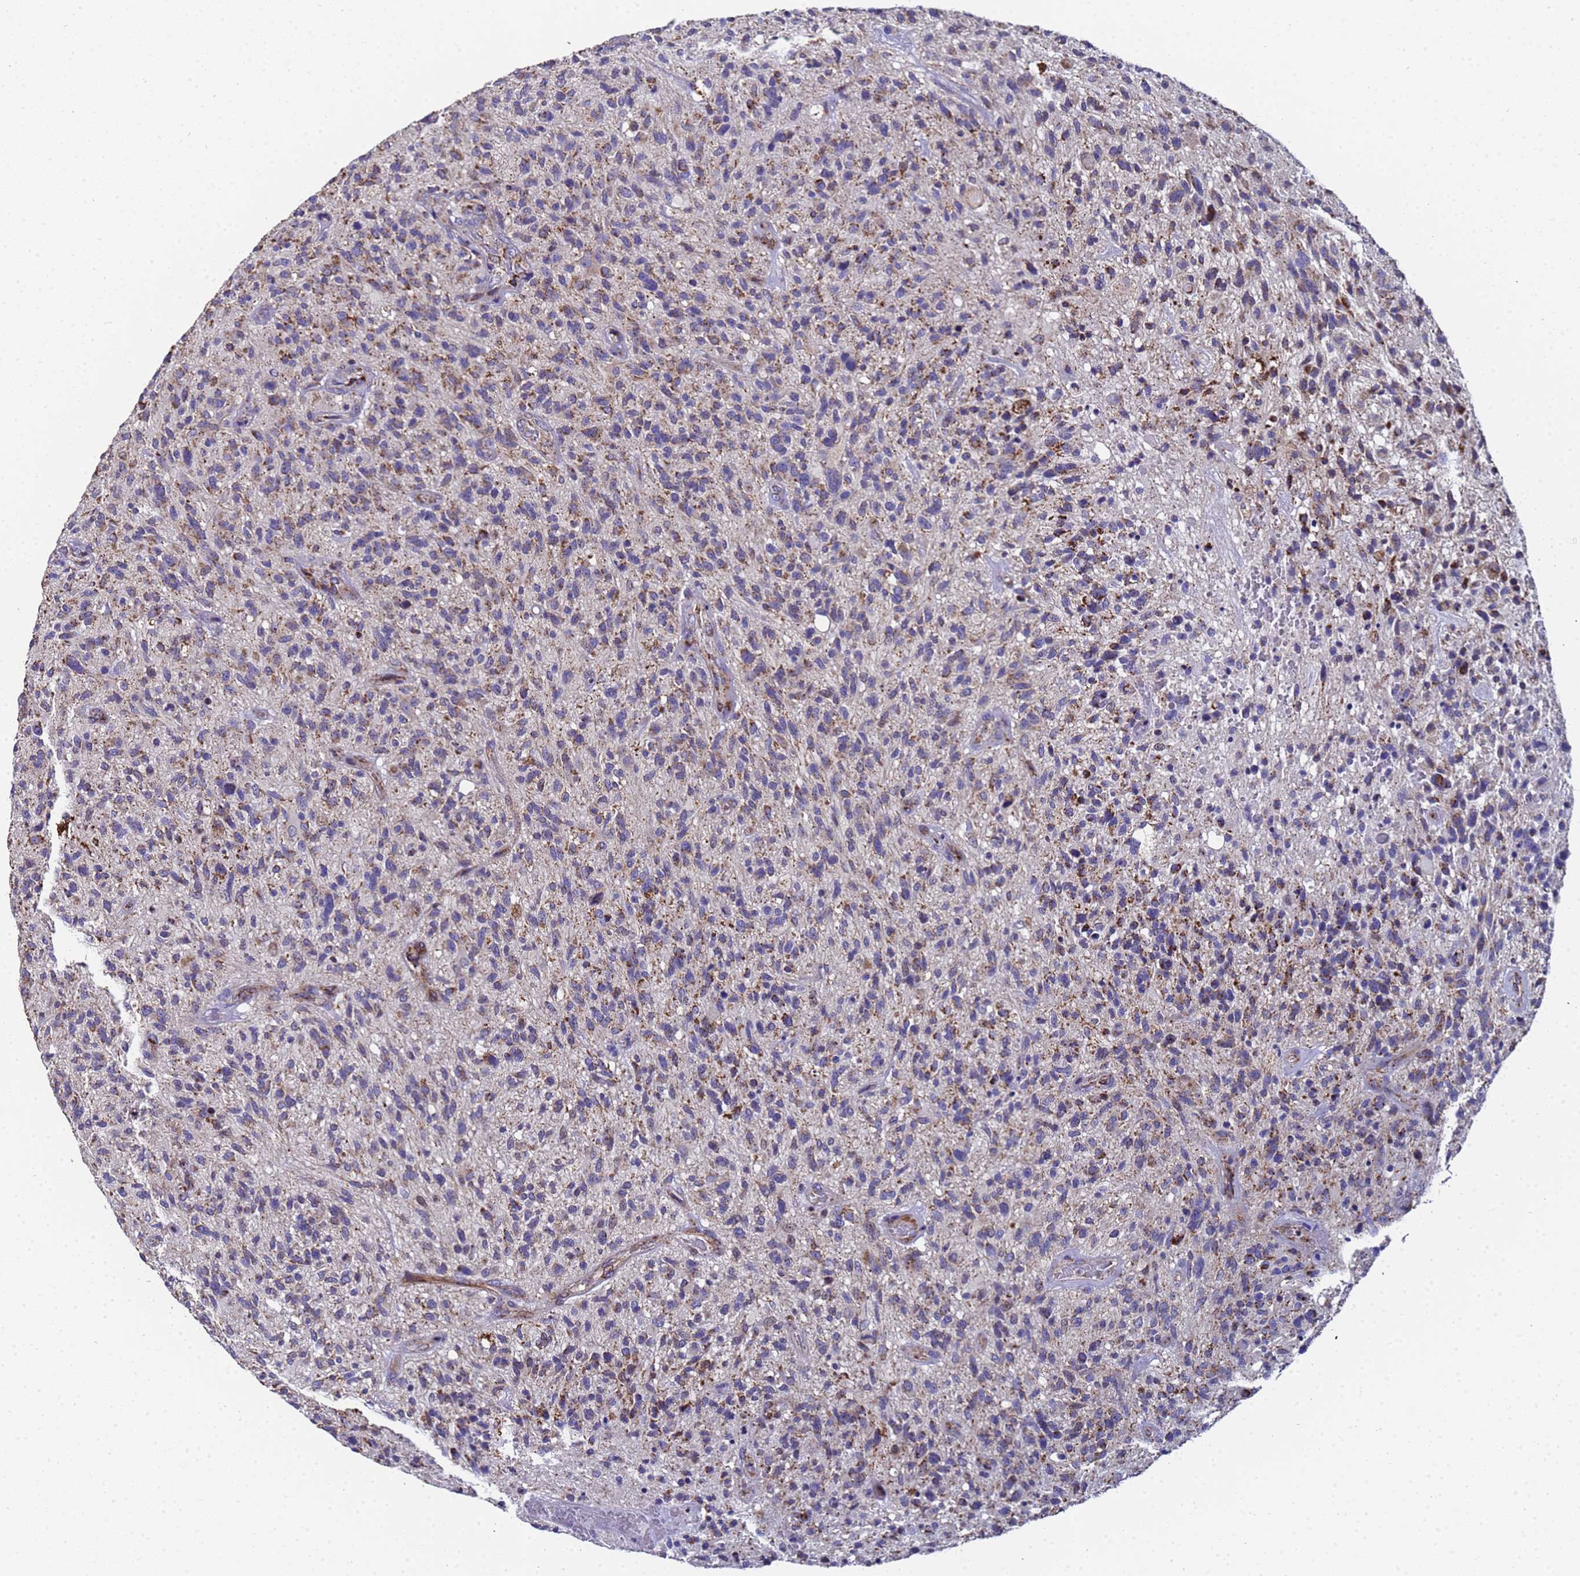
{"staining": {"intensity": "moderate", "quantity": "25%-75%", "location": "cytoplasmic/membranous"}, "tissue": "glioma", "cell_type": "Tumor cells", "image_type": "cancer", "snomed": [{"axis": "morphology", "description": "Glioma, malignant, High grade"}, {"axis": "topography", "description": "Brain"}], "caption": "Protein analysis of malignant high-grade glioma tissue exhibits moderate cytoplasmic/membranous positivity in approximately 25%-75% of tumor cells. (Stains: DAB (3,3'-diaminobenzidine) in brown, nuclei in blue, Microscopy: brightfield microscopy at high magnification).", "gene": "MRPS12", "patient": {"sex": "male", "age": 47}}